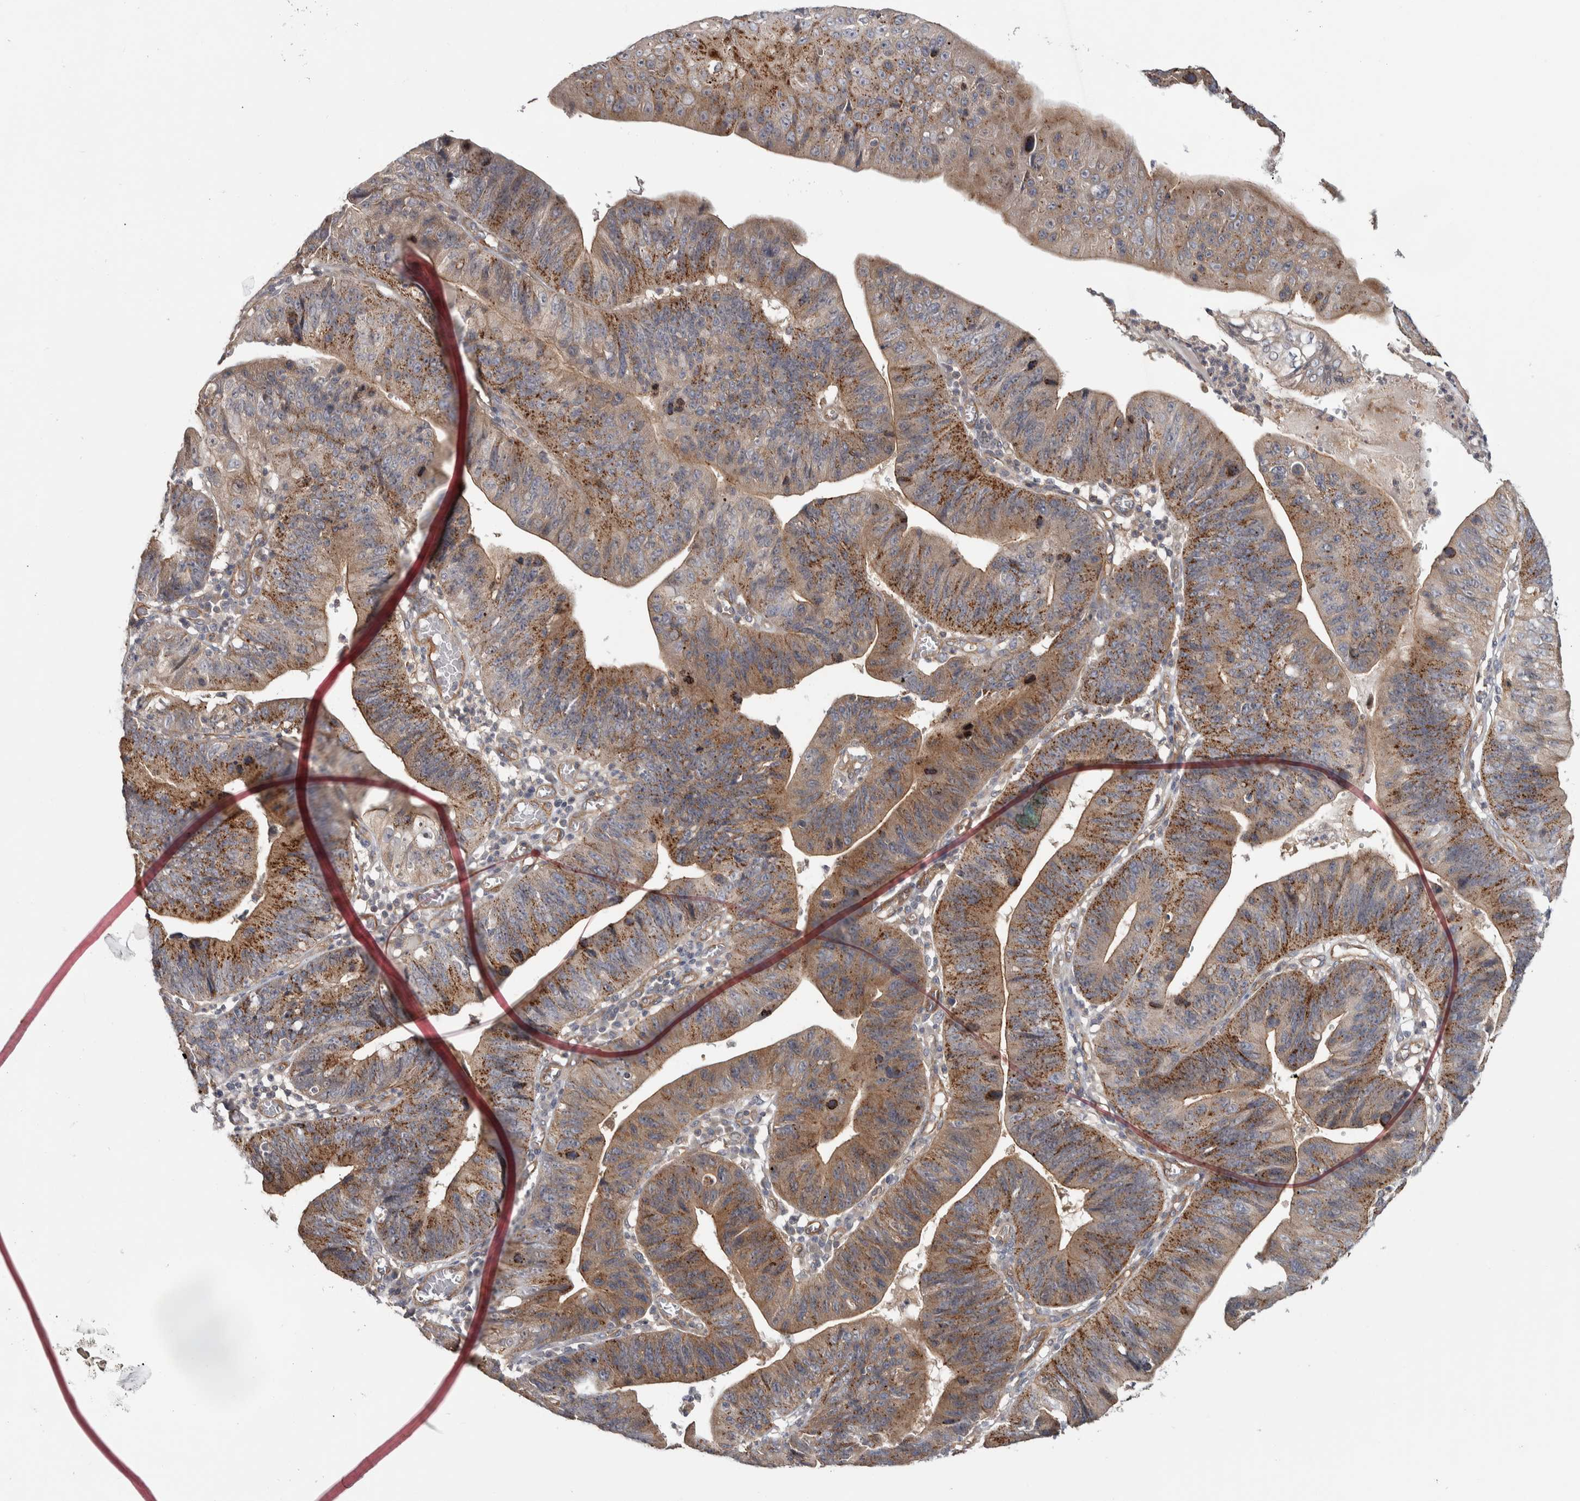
{"staining": {"intensity": "moderate", "quantity": ">75%", "location": "cytoplasmic/membranous"}, "tissue": "stomach cancer", "cell_type": "Tumor cells", "image_type": "cancer", "snomed": [{"axis": "morphology", "description": "Adenocarcinoma, NOS"}, {"axis": "topography", "description": "Stomach"}], "caption": "Adenocarcinoma (stomach) stained with a protein marker shows moderate staining in tumor cells.", "gene": "CHMP4C", "patient": {"sex": "male", "age": 59}}